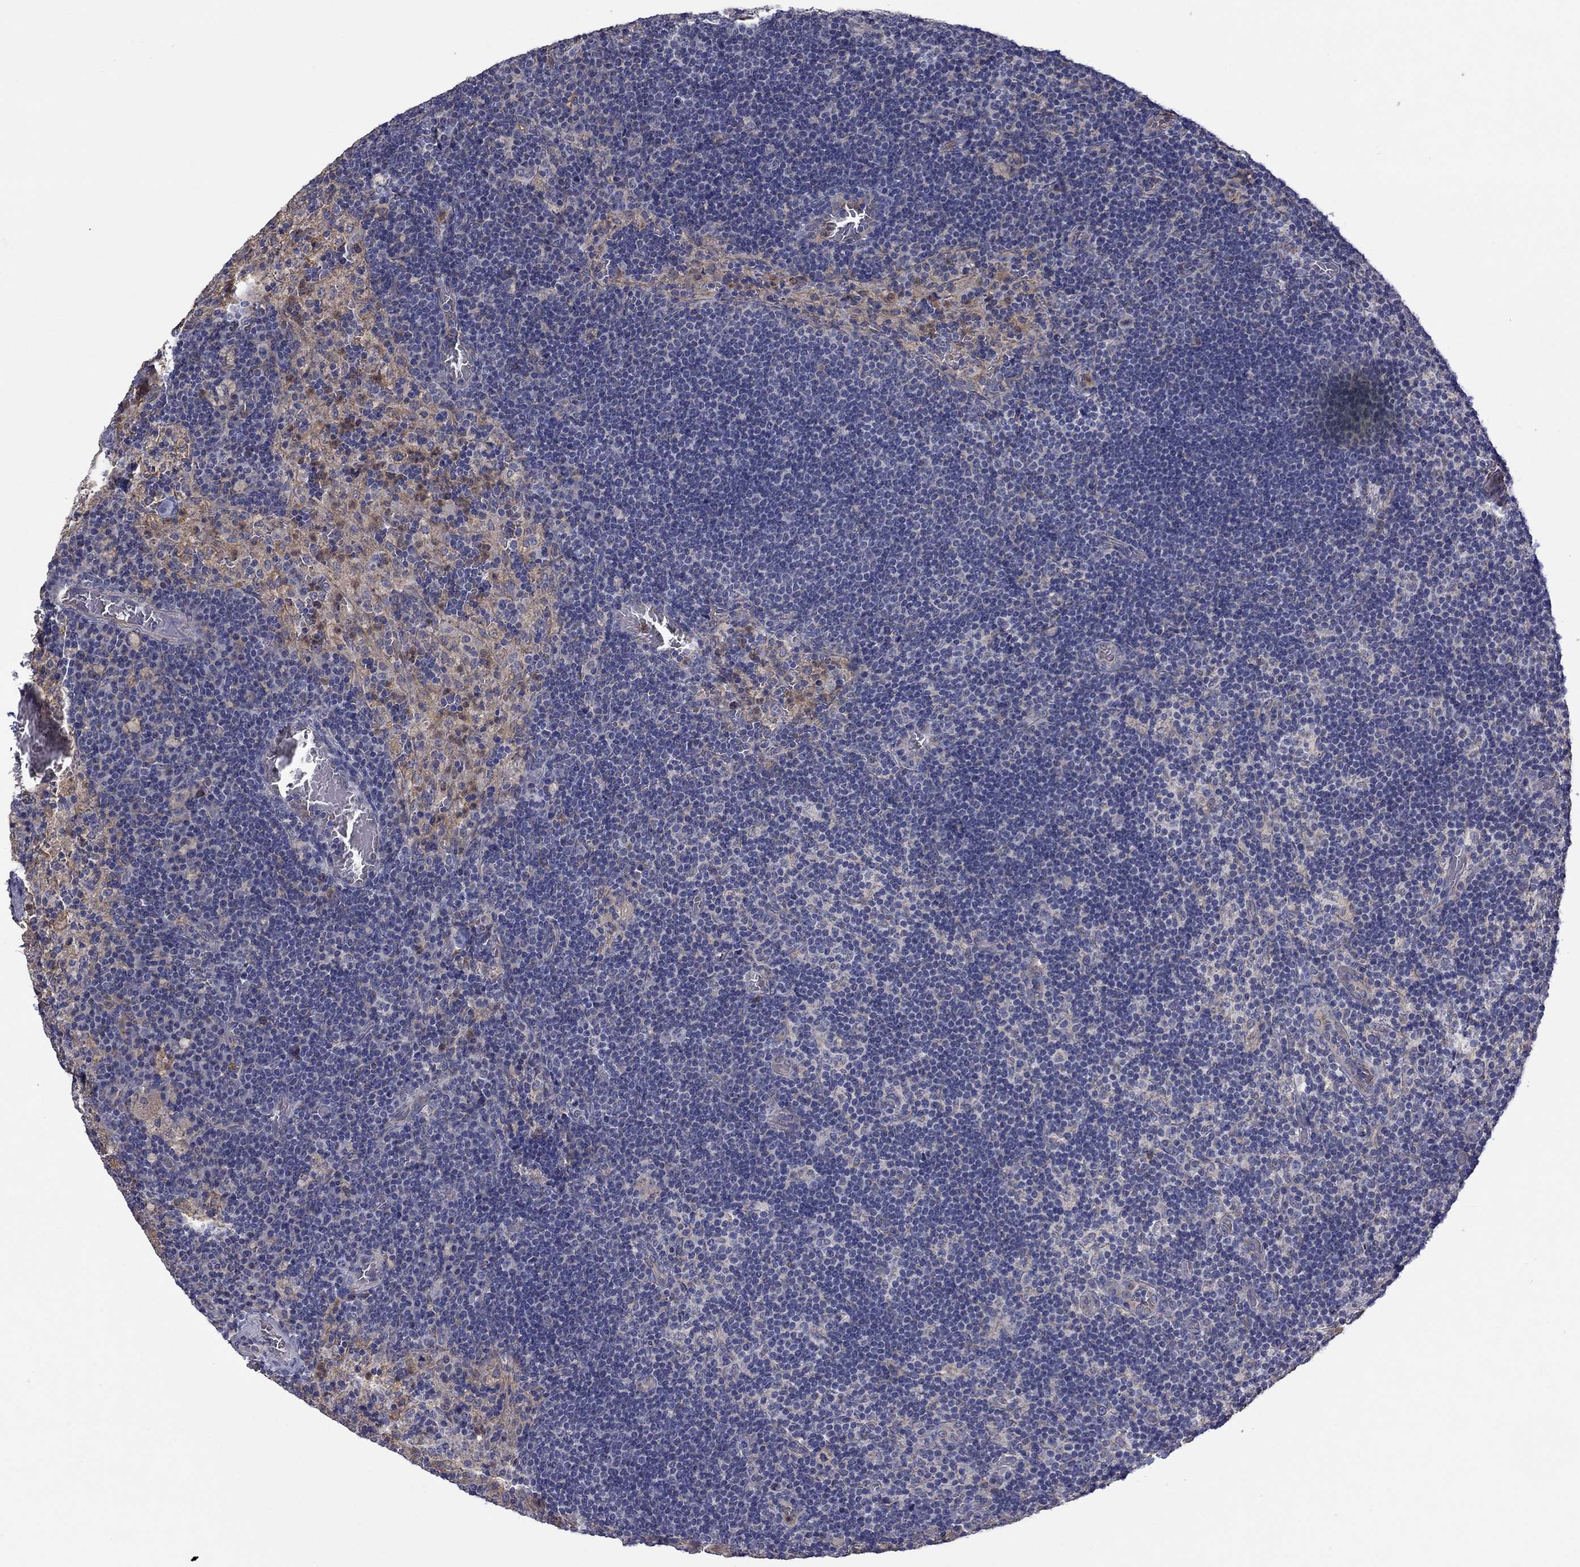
{"staining": {"intensity": "negative", "quantity": "none", "location": "none"}, "tissue": "lymph node", "cell_type": "Germinal center cells", "image_type": "normal", "snomed": [{"axis": "morphology", "description": "Normal tissue, NOS"}, {"axis": "topography", "description": "Lymph node"}], "caption": "Immunohistochemistry (IHC) image of benign lymph node: lymph node stained with DAB (3,3'-diaminobenzidine) displays no significant protein expression in germinal center cells.", "gene": "CAMKK2", "patient": {"sex": "male", "age": 63}}